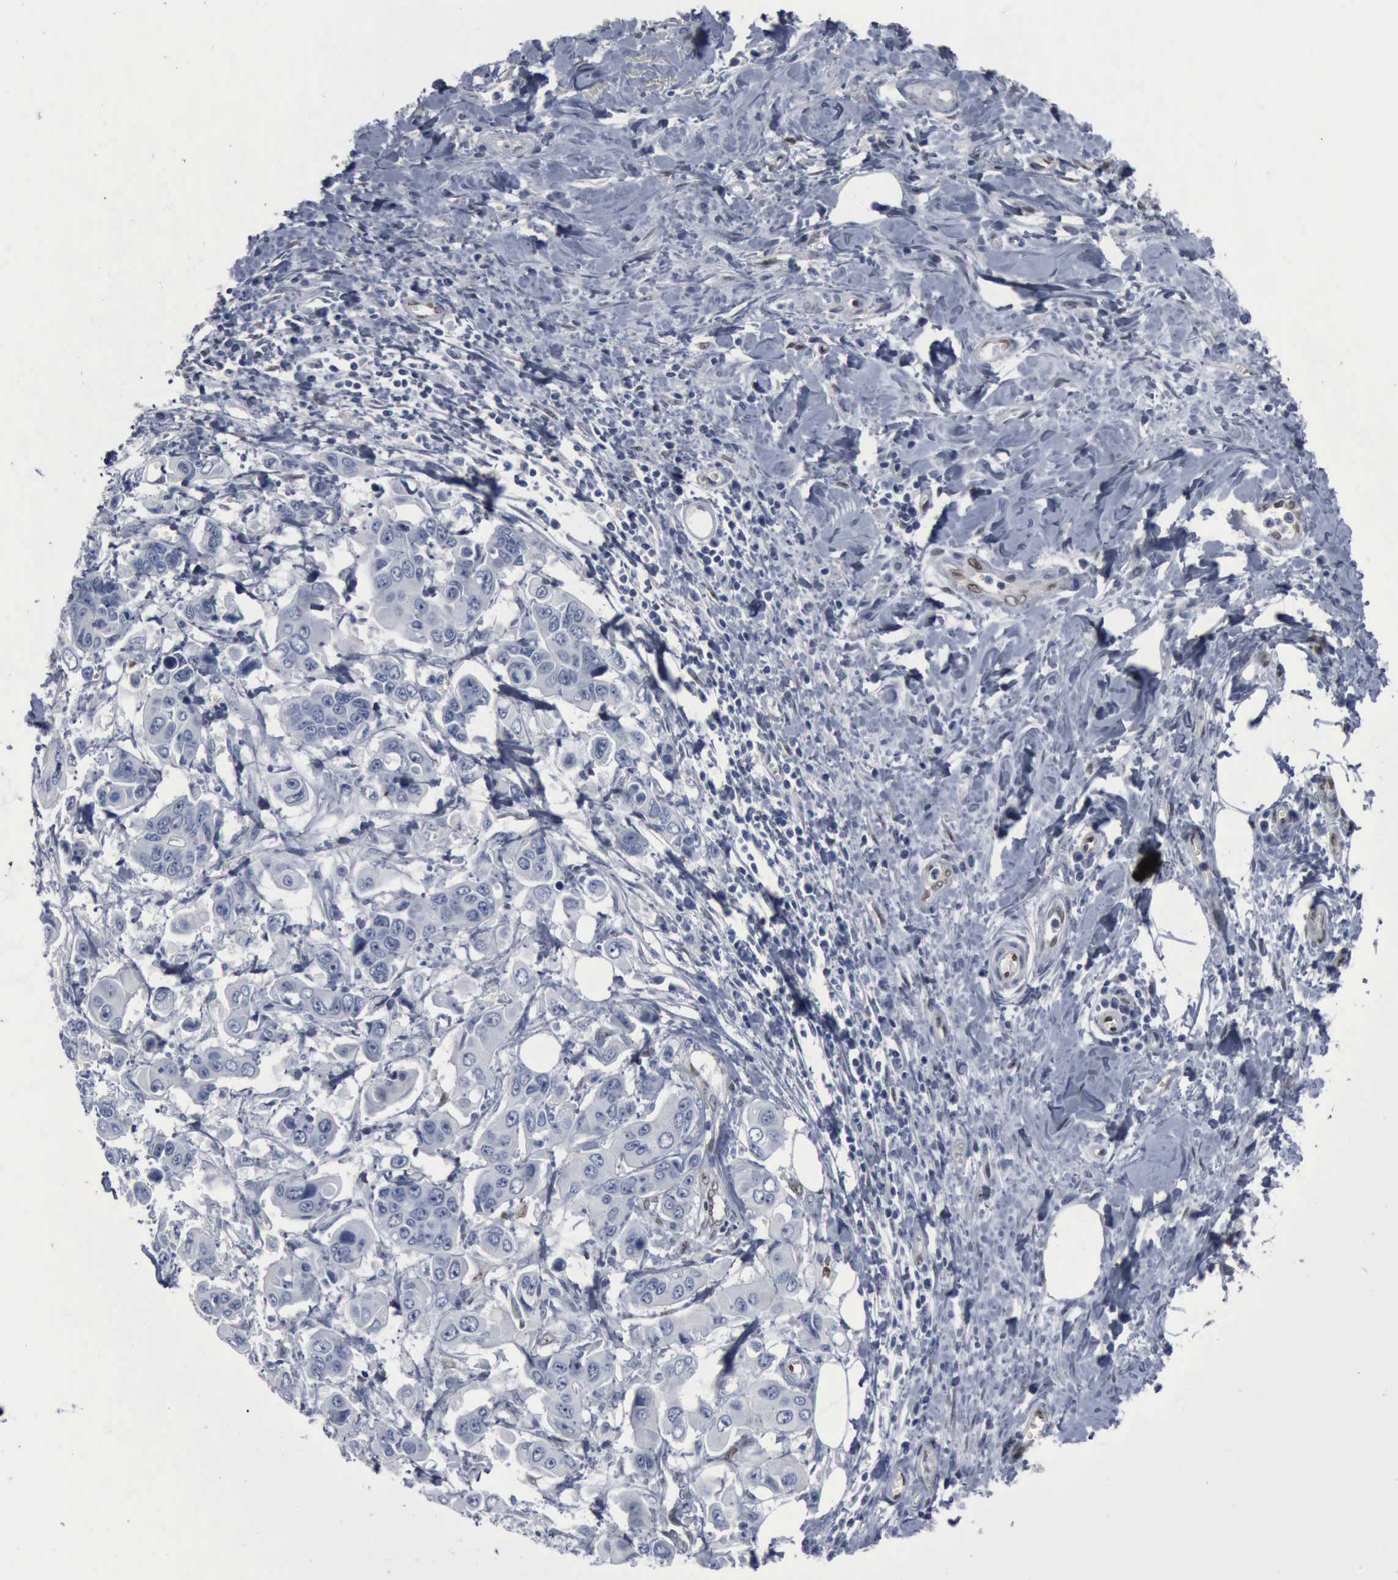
{"staining": {"intensity": "negative", "quantity": "none", "location": "none"}, "tissue": "stomach cancer", "cell_type": "Tumor cells", "image_type": "cancer", "snomed": [{"axis": "morphology", "description": "Adenocarcinoma, NOS"}, {"axis": "topography", "description": "Stomach, upper"}], "caption": "Human adenocarcinoma (stomach) stained for a protein using immunohistochemistry exhibits no positivity in tumor cells.", "gene": "FGF2", "patient": {"sex": "male", "age": 80}}